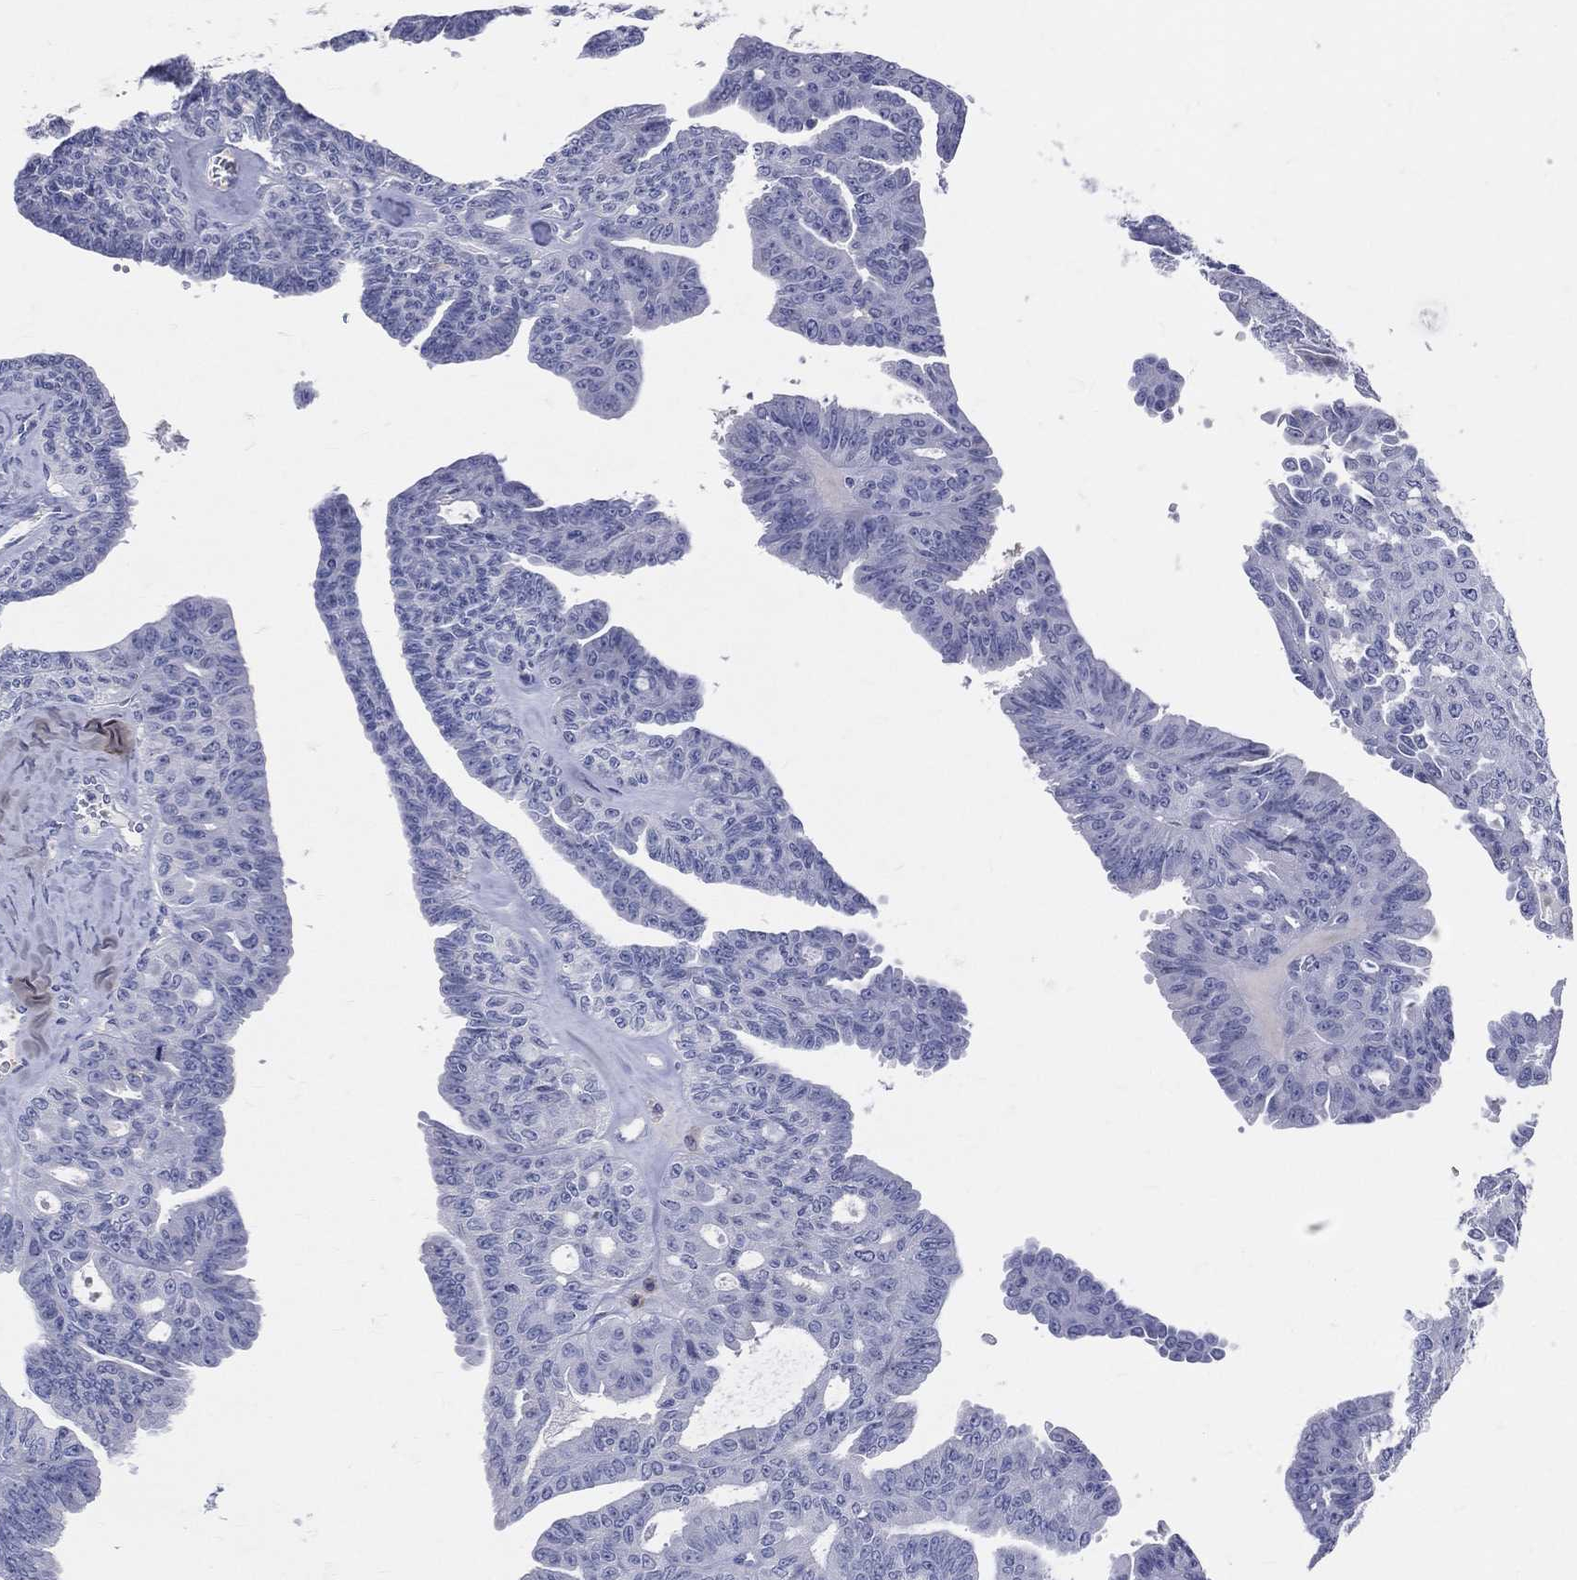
{"staining": {"intensity": "negative", "quantity": "none", "location": "none"}, "tissue": "ovarian cancer", "cell_type": "Tumor cells", "image_type": "cancer", "snomed": [{"axis": "morphology", "description": "Cystadenocarcinoma, serous, NOS"}, {"axis": "topography", "description": "Ovary"}], "caption": "This is a histopathology image of IHC staining of ovarian cancer (serous cystadenocarcinoma), which shows no staining in tumor cells.", "gene": "LAT", "patient": {"sex": "female", "age": 71}}